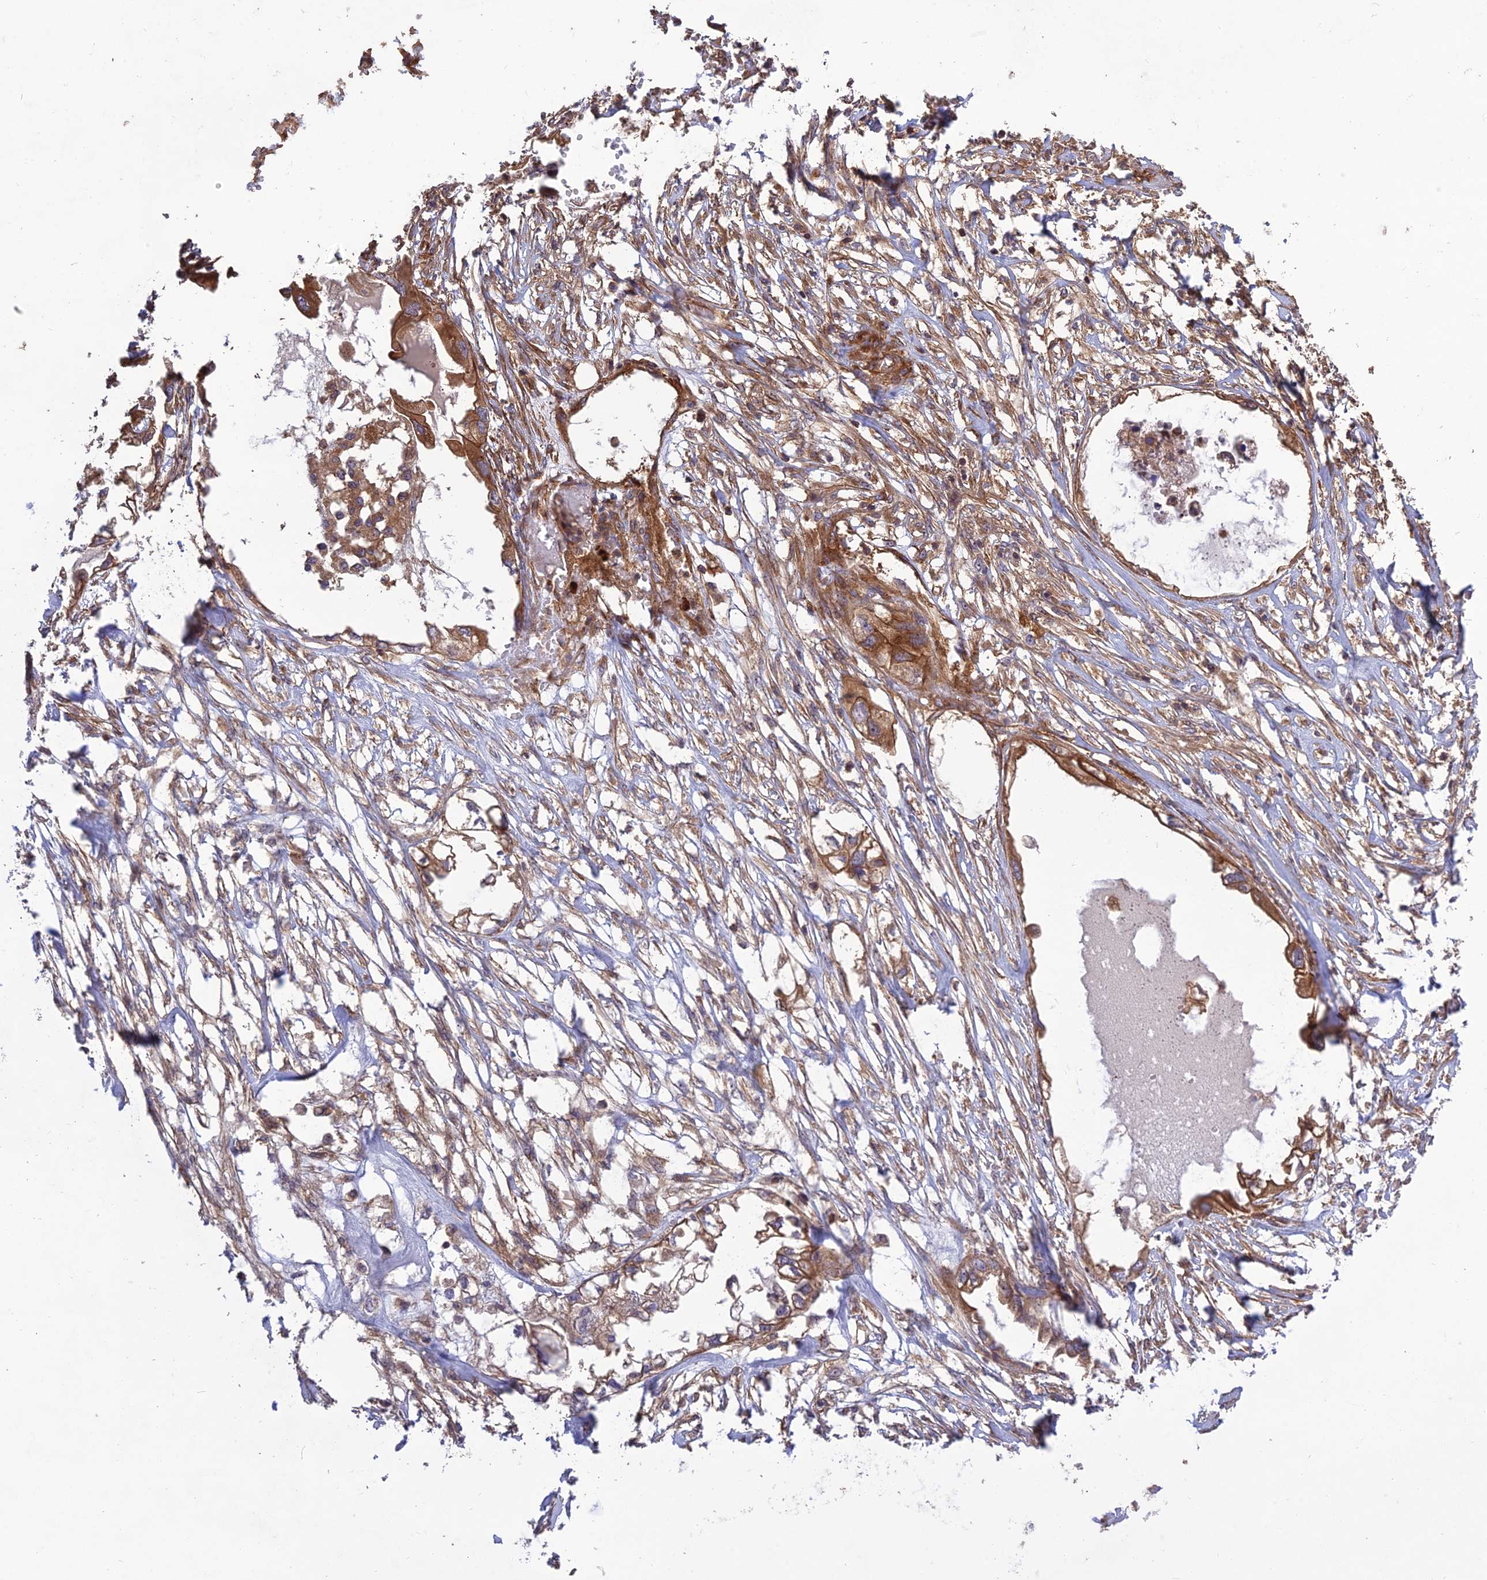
{"staining": {"intensity": "moderate", "quantity": ">75%", "location": "cytoplasmic/membranous"}, "tissue": "endometrial cancer", "cell_type": "Tumor cells", "image_type": "cancer", "snomed": [{"axis": "morphology", "description": "Adenocarcinoma, NOS"}, {"axis": "morphology", "description": "Adenocarcinoma, metastatic, NOS"}, {"axis": "topography", "description": "Adipose tissue"}, {"axis": "topography", "description": "Endometrium"}], "caption": "The immunohistochemical stain labels moderate cytoplasmic/membranous expression in tumor cells of adenocarcinoma (endometrial) tissue. The protein of interest is shown in brown color, while the nuclei are stained blue.", "gene": "TMEM131L", "patient": {"sex": "female", "age": 67}}